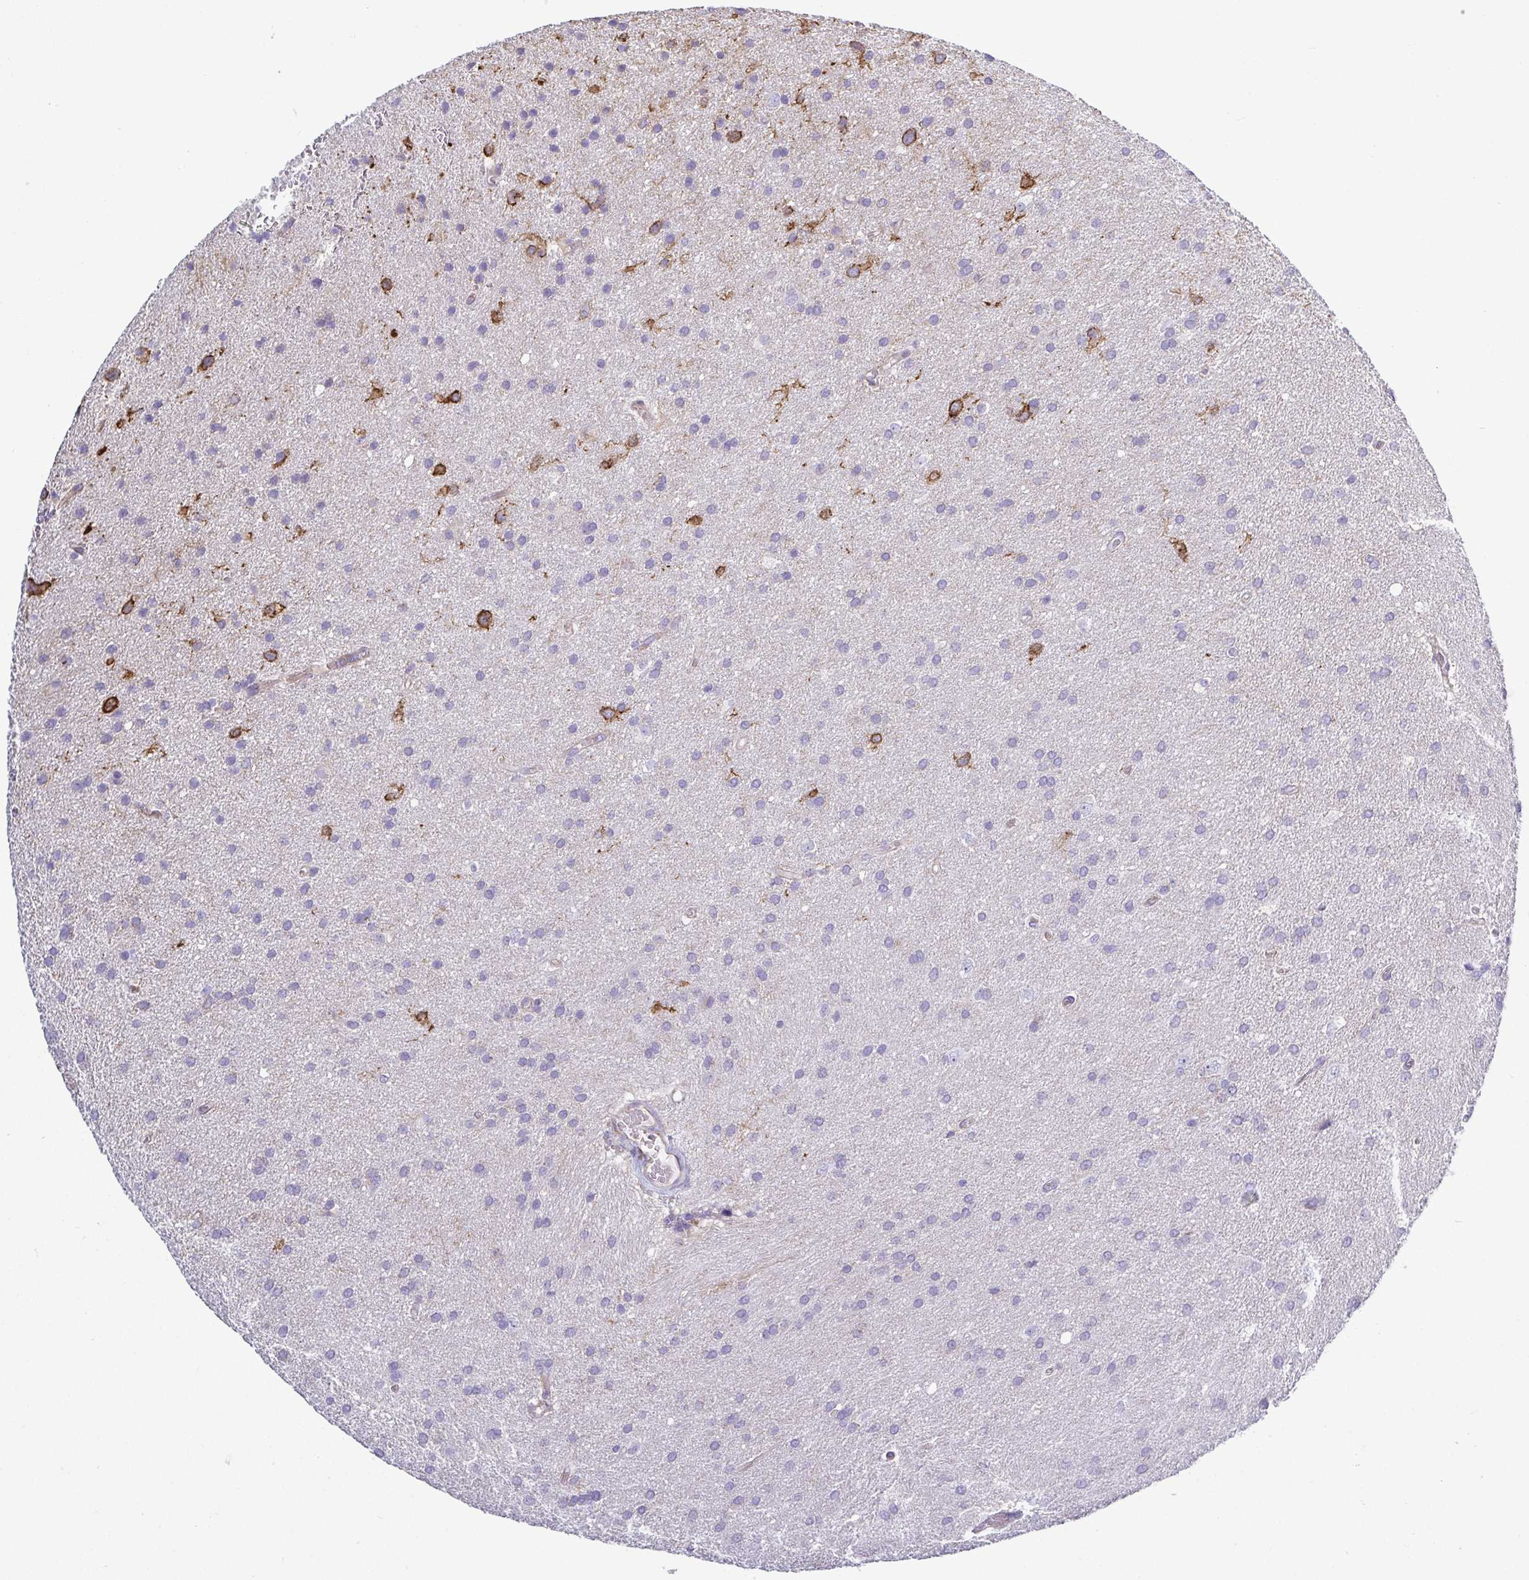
{"staining": {"intensity": "moderate", "quantity": "<25%", "location": "cytoplasmic/membranous"}, "tissue": "glioma", "cell_type": "Tumor cells", "image_type": "cancer", "snomed": [{"axis": "morphology", "description": "Glioma, malignant, Low grade"}, {"axis": "topography", "description": "Brain"}], "caption": "Approximately <25% of tumor cells in glioma reveal moderate cytoplasmic/membranous protein expression as visualized by brown immunohistochemical staining.", "gene": "LIMA1", "patient": {"sex": "female", "age": 54}}